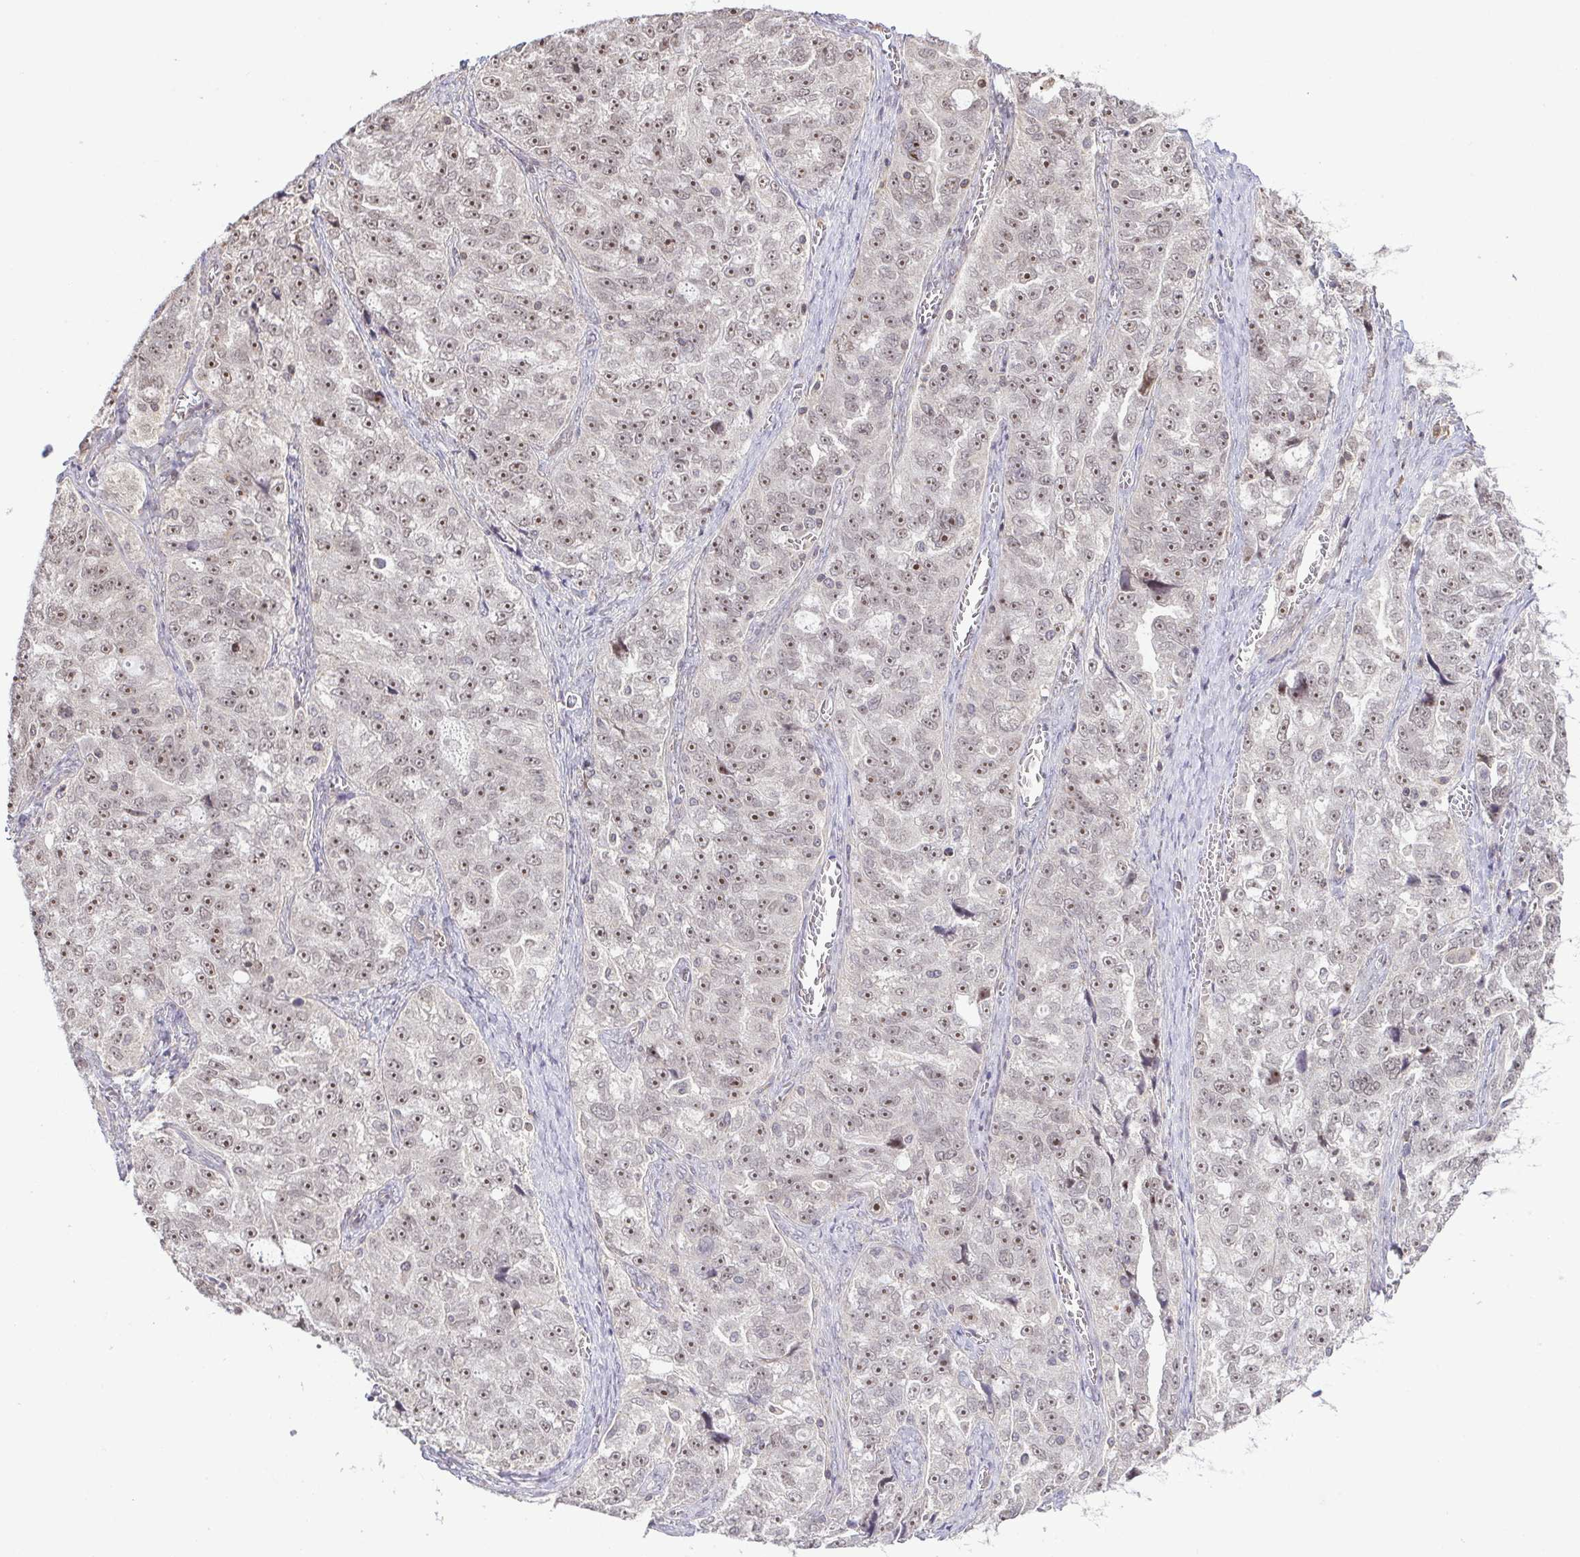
{"staining": {"intensity": "moderate", "quantity": "25%-75%", "location": "nuclear"}, "tissue": "ovarian cancer", "cell_type": "Tumor cells", "image_type": "cancer", "snomed": [{"axis": "morphology", "description": "Cystadenocarcinoma, serous, NOS"}, {"axis": "topography", "description": "Ovary"}], "caption": "Ovarian cancer tissue shows moderate nuclear expression in approximately 25%-75% of tumor cells, visualized by immunohistochemistry.", "gene": "RSL24D1", "patient": {"sex": "female", "age": 51}}